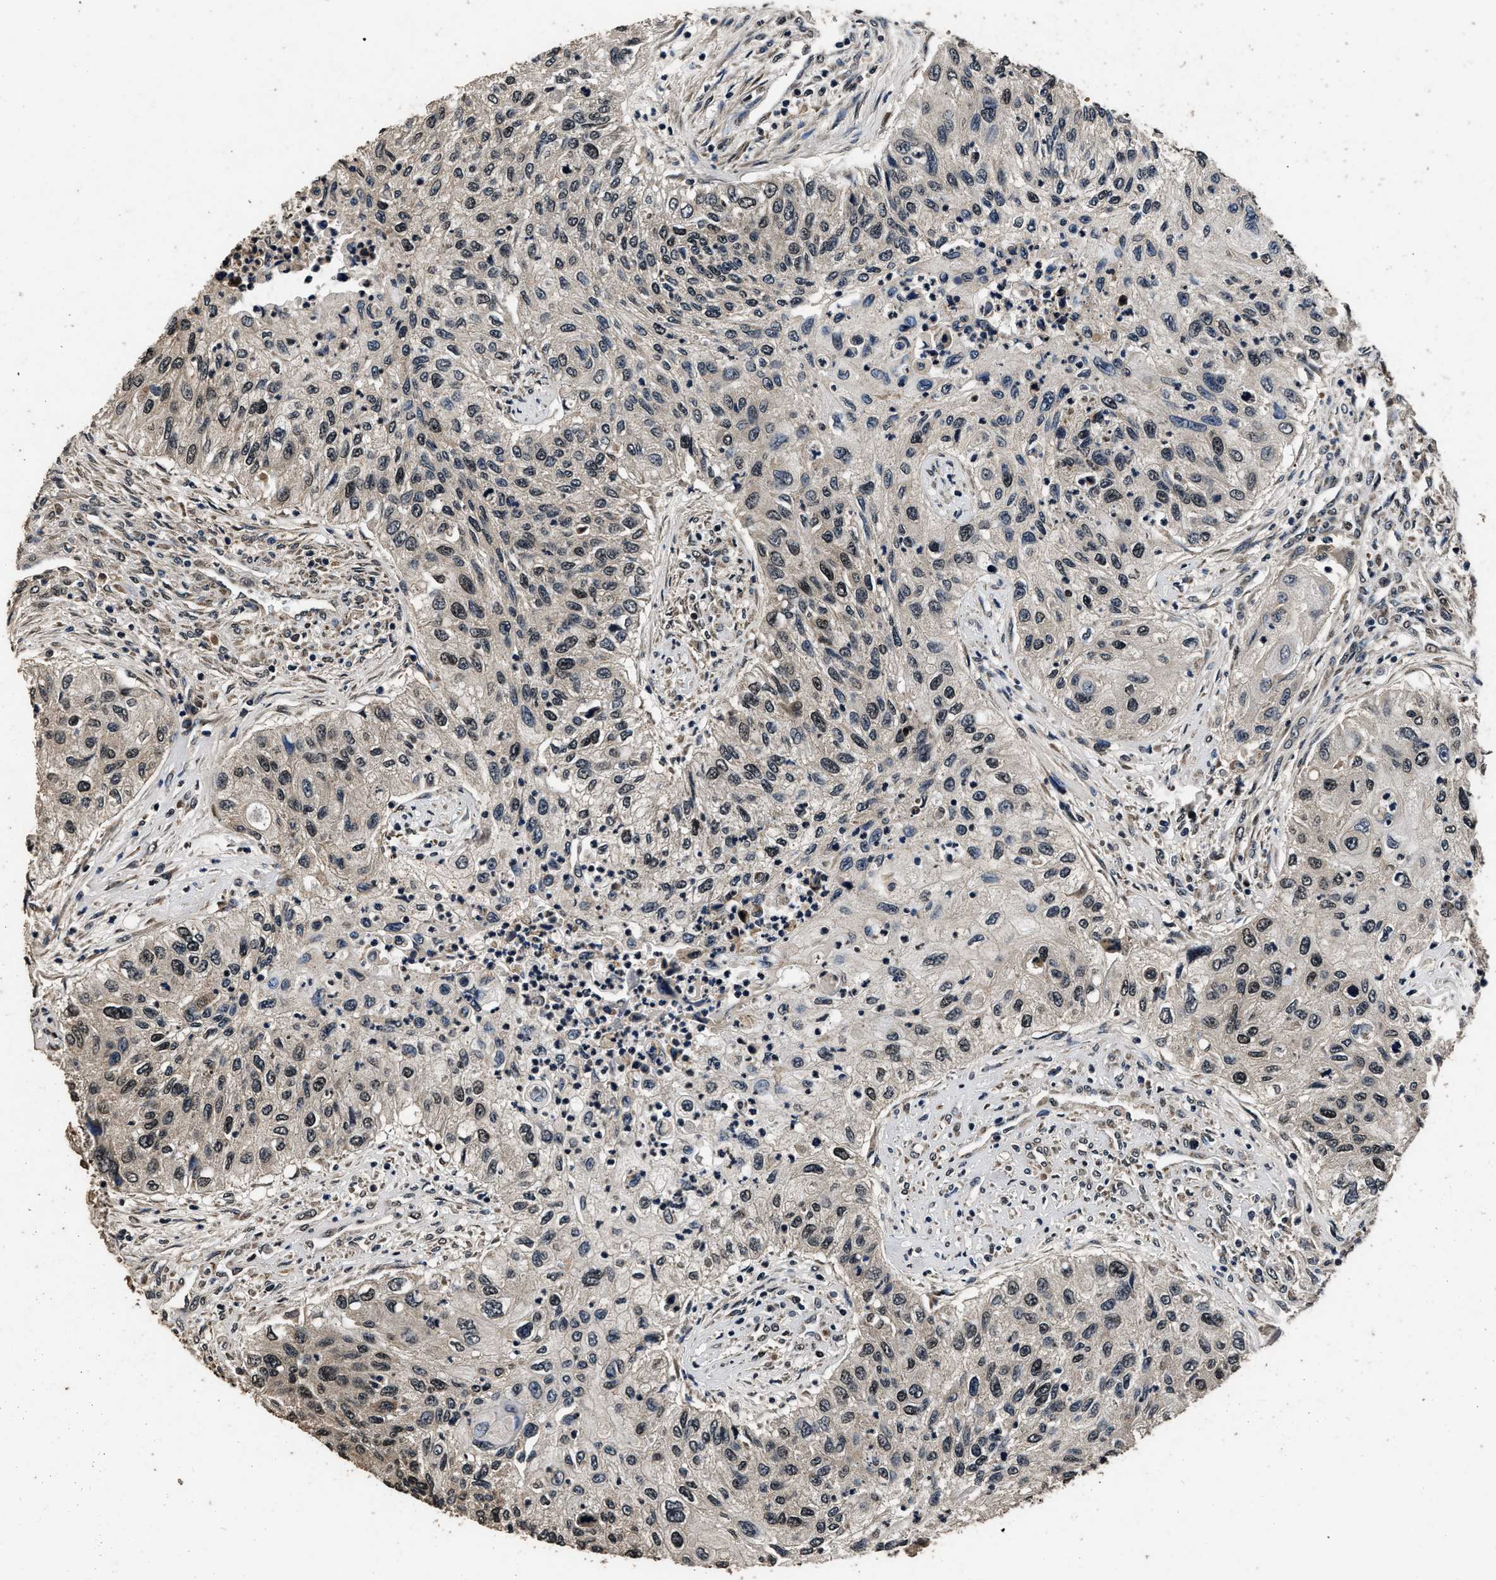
{"staining": {"intensity": "moderate", "quantity": "<25%", "location": "nuclear"}, "tissue": "urothelial cancer", "cell_type": "Tumor cells", "image_type": "cancer", "snomed": [{"axis": "morphology", "description": "Urothelial carcinoma, High grade"}, {"axis": "topography", "description": "Urinary bladder"}], "caption": "Immunohistochemistry (IHC) micrograph of urothelial cancer stained for a protein (brown), which shows low levels of moderate nuclear staining in approximately <25% of tumor cells.", "gene": "CSTF1", "patient": {"sex": "female", "age": 60}}